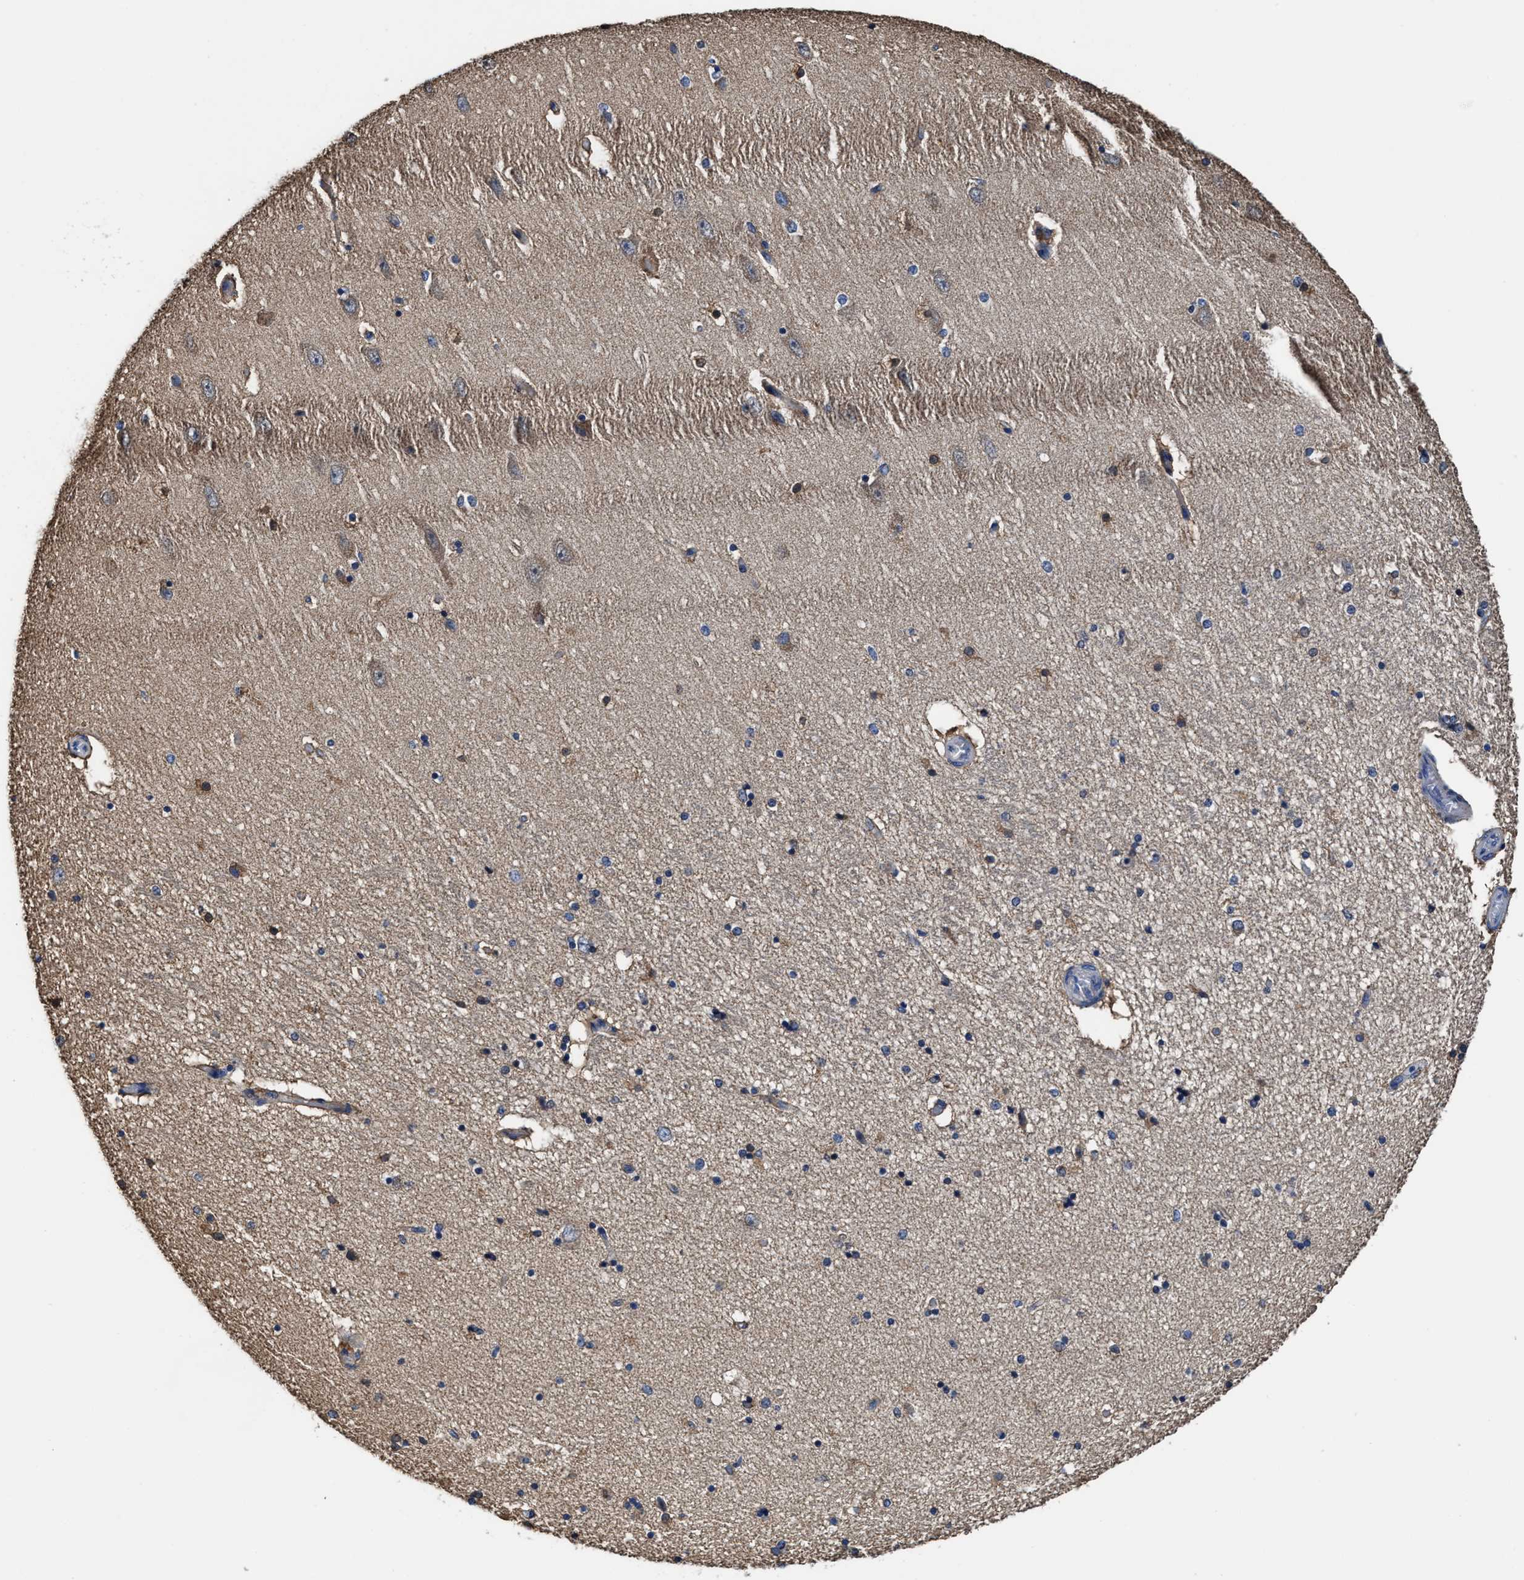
{"staining": {"intensity": "weak", "quantity": "25%-75%", "location": "cytoplasmic/membranous"}, "tissue": "hippocampus", "cell_type": "Glial cells", "image_type": "normal", "snomed": [{"axis": "morphology", "description": "Normal tissue, NOS"}, {"axis": "topography", "description": "Hippocampus"}], "caption": "Immunohistochemistry (DAB (3,3'-diaminobenzidine)) staining of benign hippocampus demonstrates weak cytoplasmic/membranous protein expression in approximately 25%-75% of glial cells.", "gene": "TMEM30A", "patient": {"sex": "female", "age": 54}}